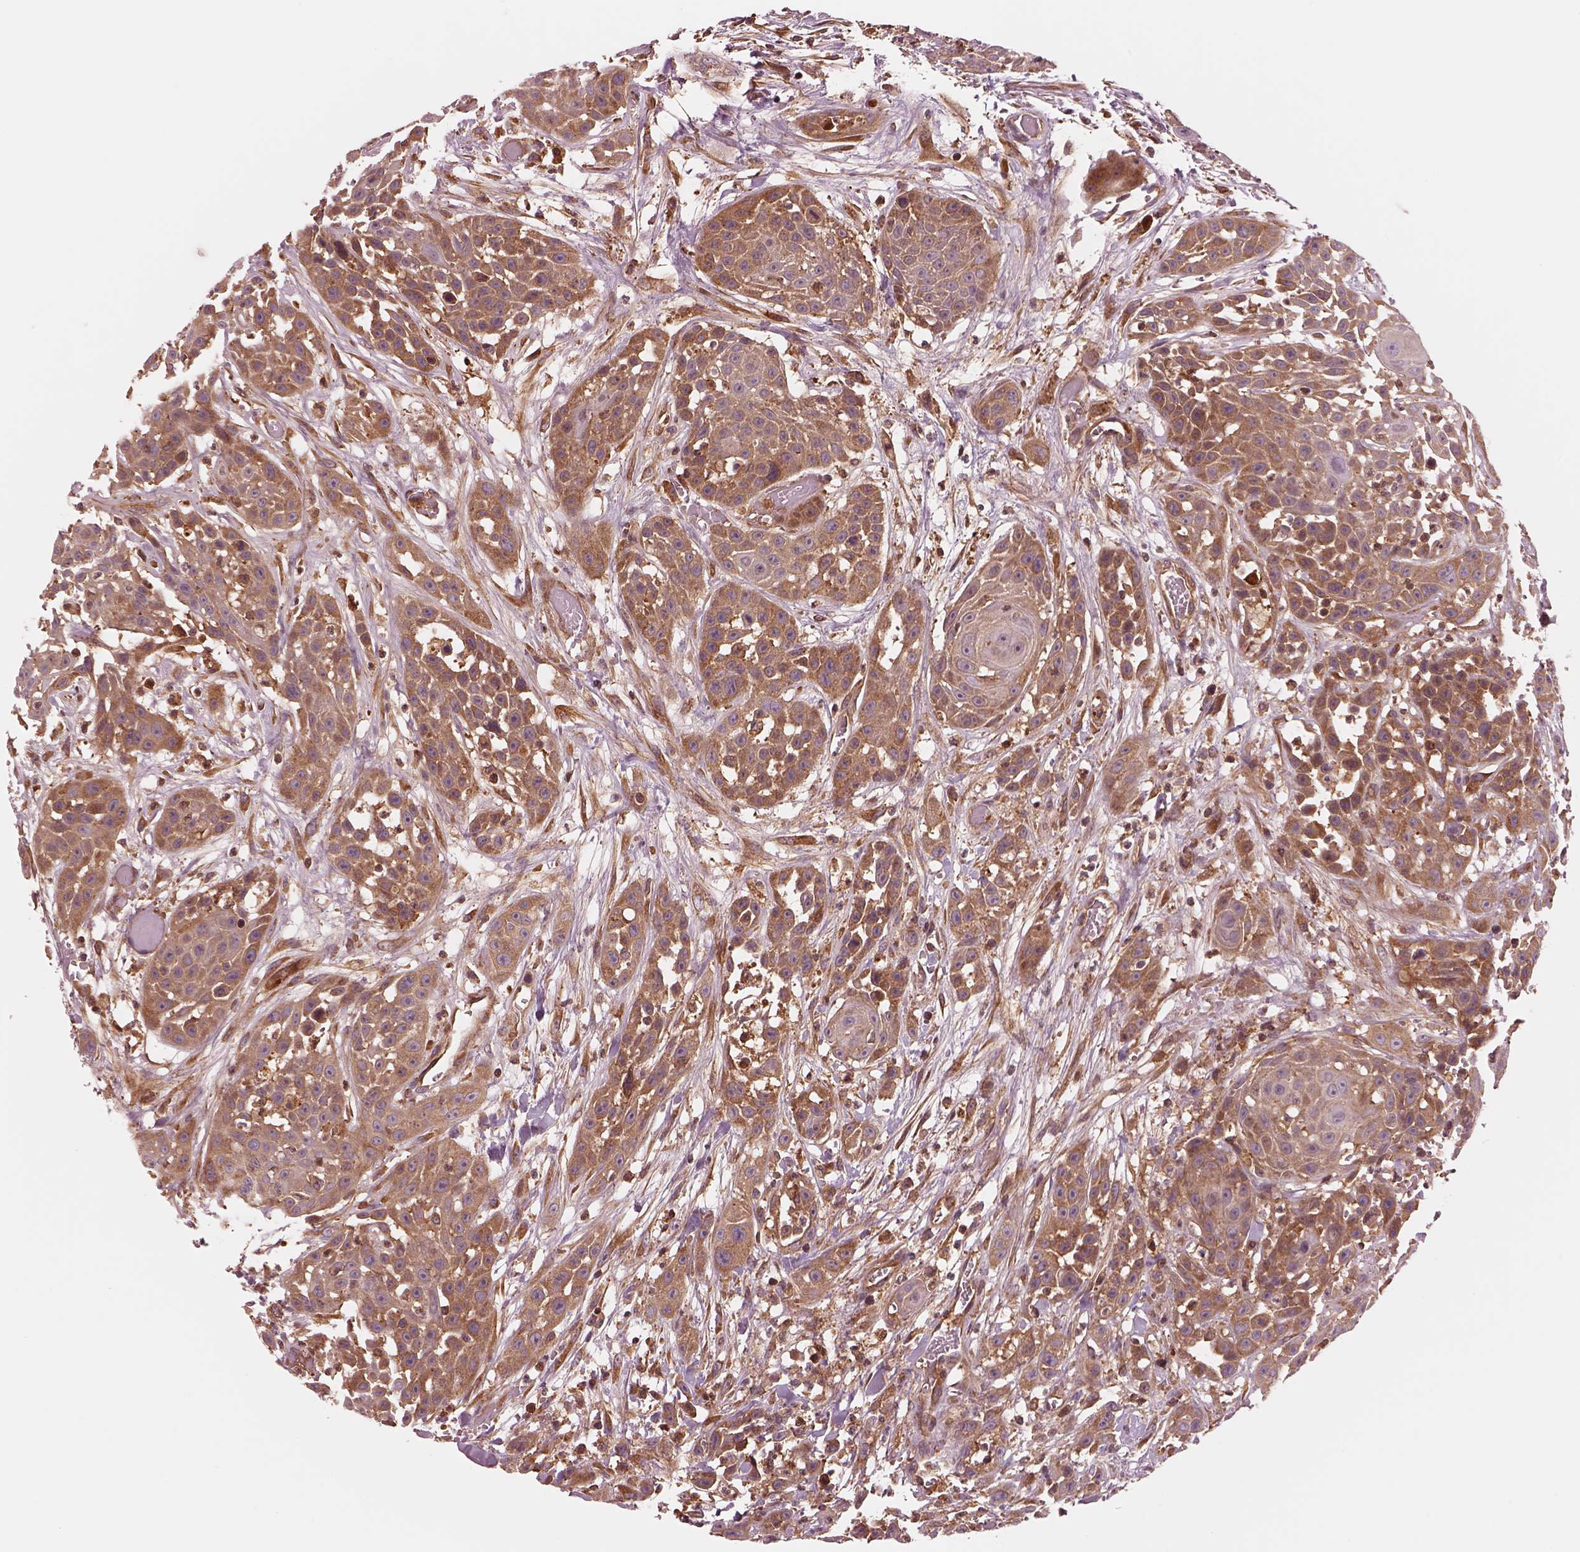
{"staining": {"intensity": "moderate", "quantity": "<25%", "location": "cytoplasmic/membranous"}, "tissue": "head and neck cancer", "cell_type": "Tumor cells", "image_type": "cancer", "snomed": [{"axis": "morphology", "description": "Squamous cell carcinoma, NOS"}, {"axis": "topography", "description": "Oral tissue"}, {"axis": "topography", "description": "Head-Neck"}], "caption": "Tumor cells reveal low levels of moderate cytoplasmic/membranous positivity in about <25% of cells in head and neck squamous cell carcinoma.", "gene": "ASCC2", "patient": {"sex": "male", "age": 81}}